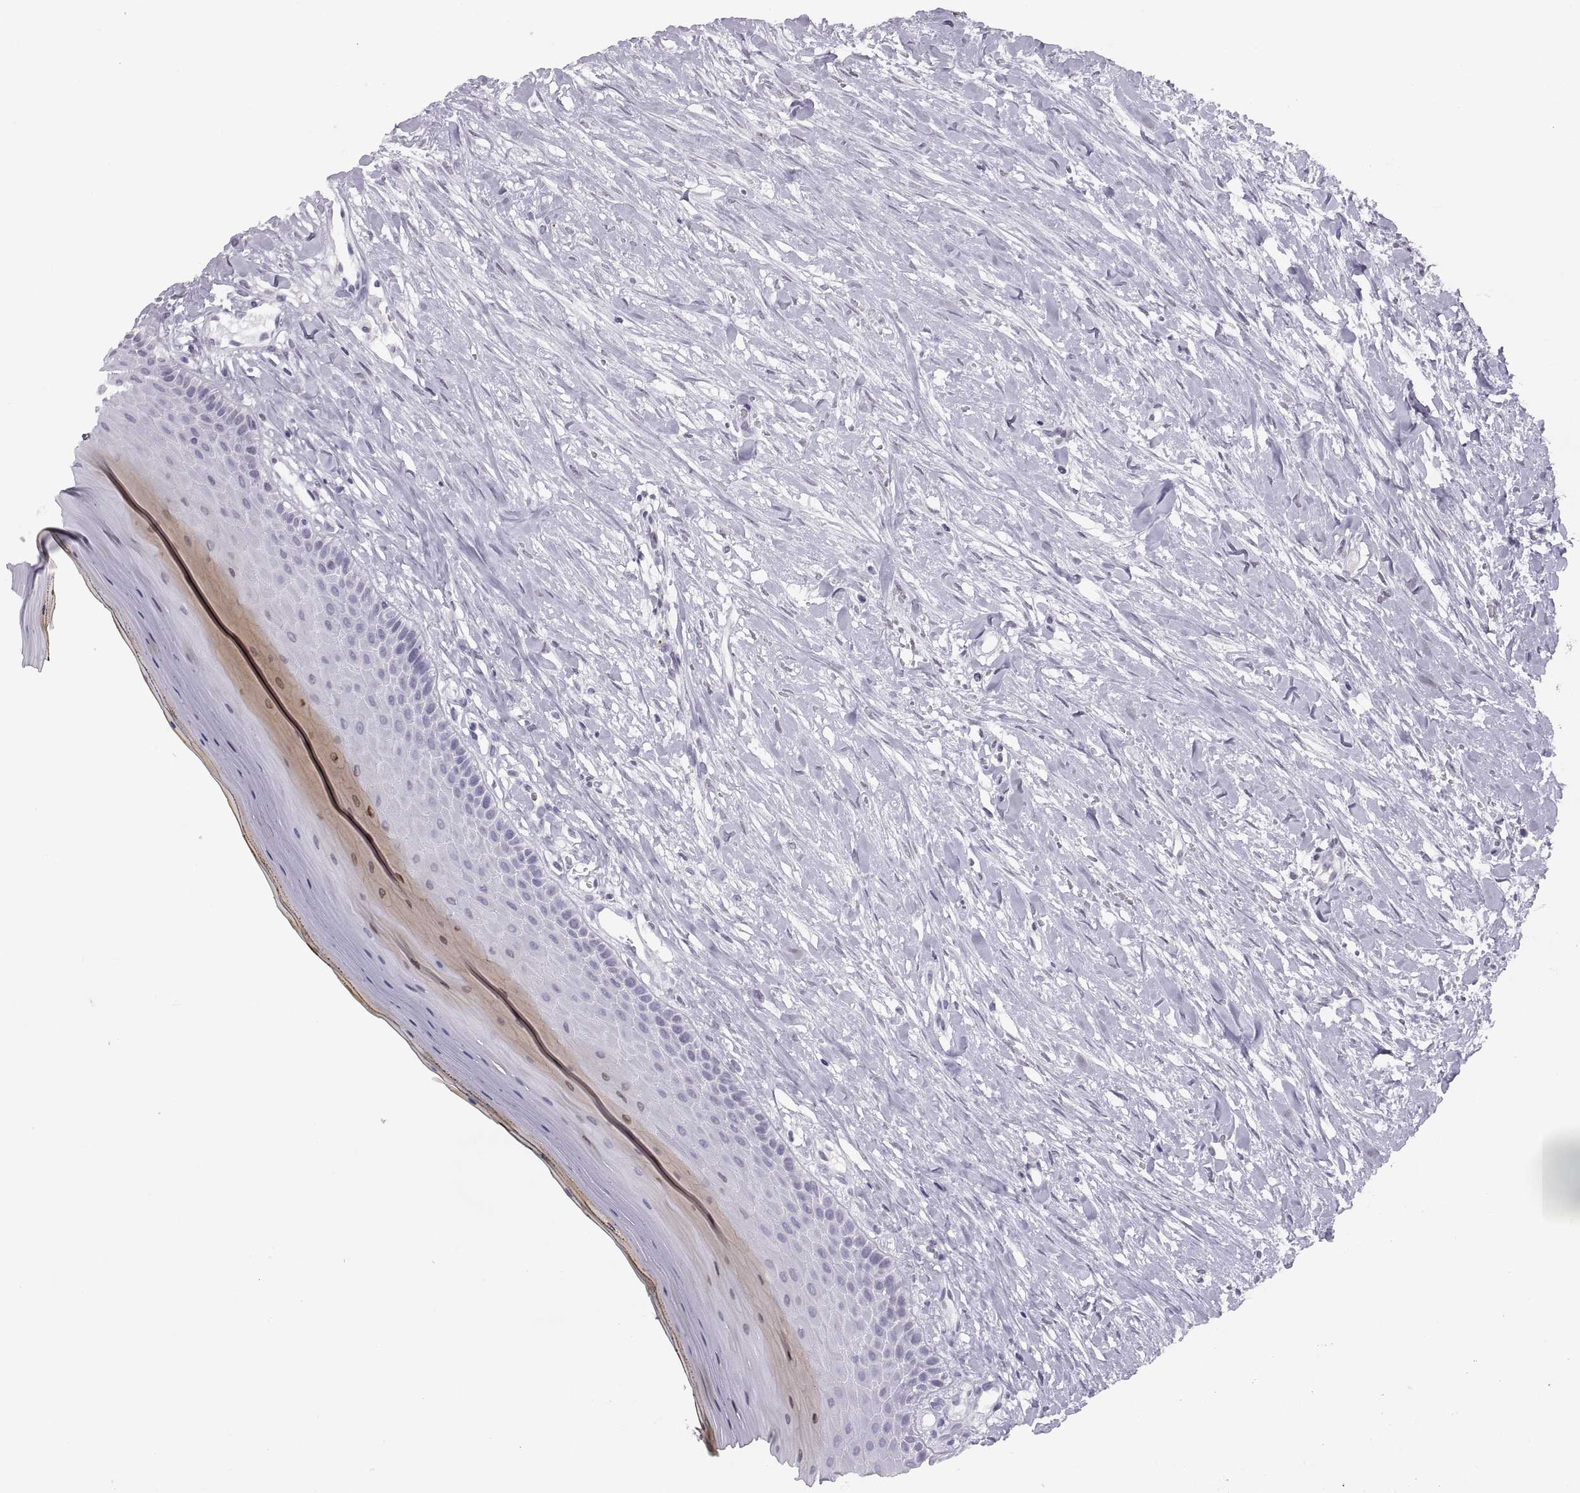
{"staining": {"intensity": "negative", "quantity": "none", "location": "none"}, "tissue": "oral mucosa", "cell_type": "Squamous epithelial cells", "image_type": "normal", "snomed": [{"axis": "morphology", "description": "Normal tissue, NOS"}, {"axis": "topography", "description": "Oral tissue"}], "caption": "Histopathology image shows no significant protein positivity in squamous epithelial cells of benign oral mucosa.", "gene": "CARTPT", "patient": {"sex": "female", "age": 43}}